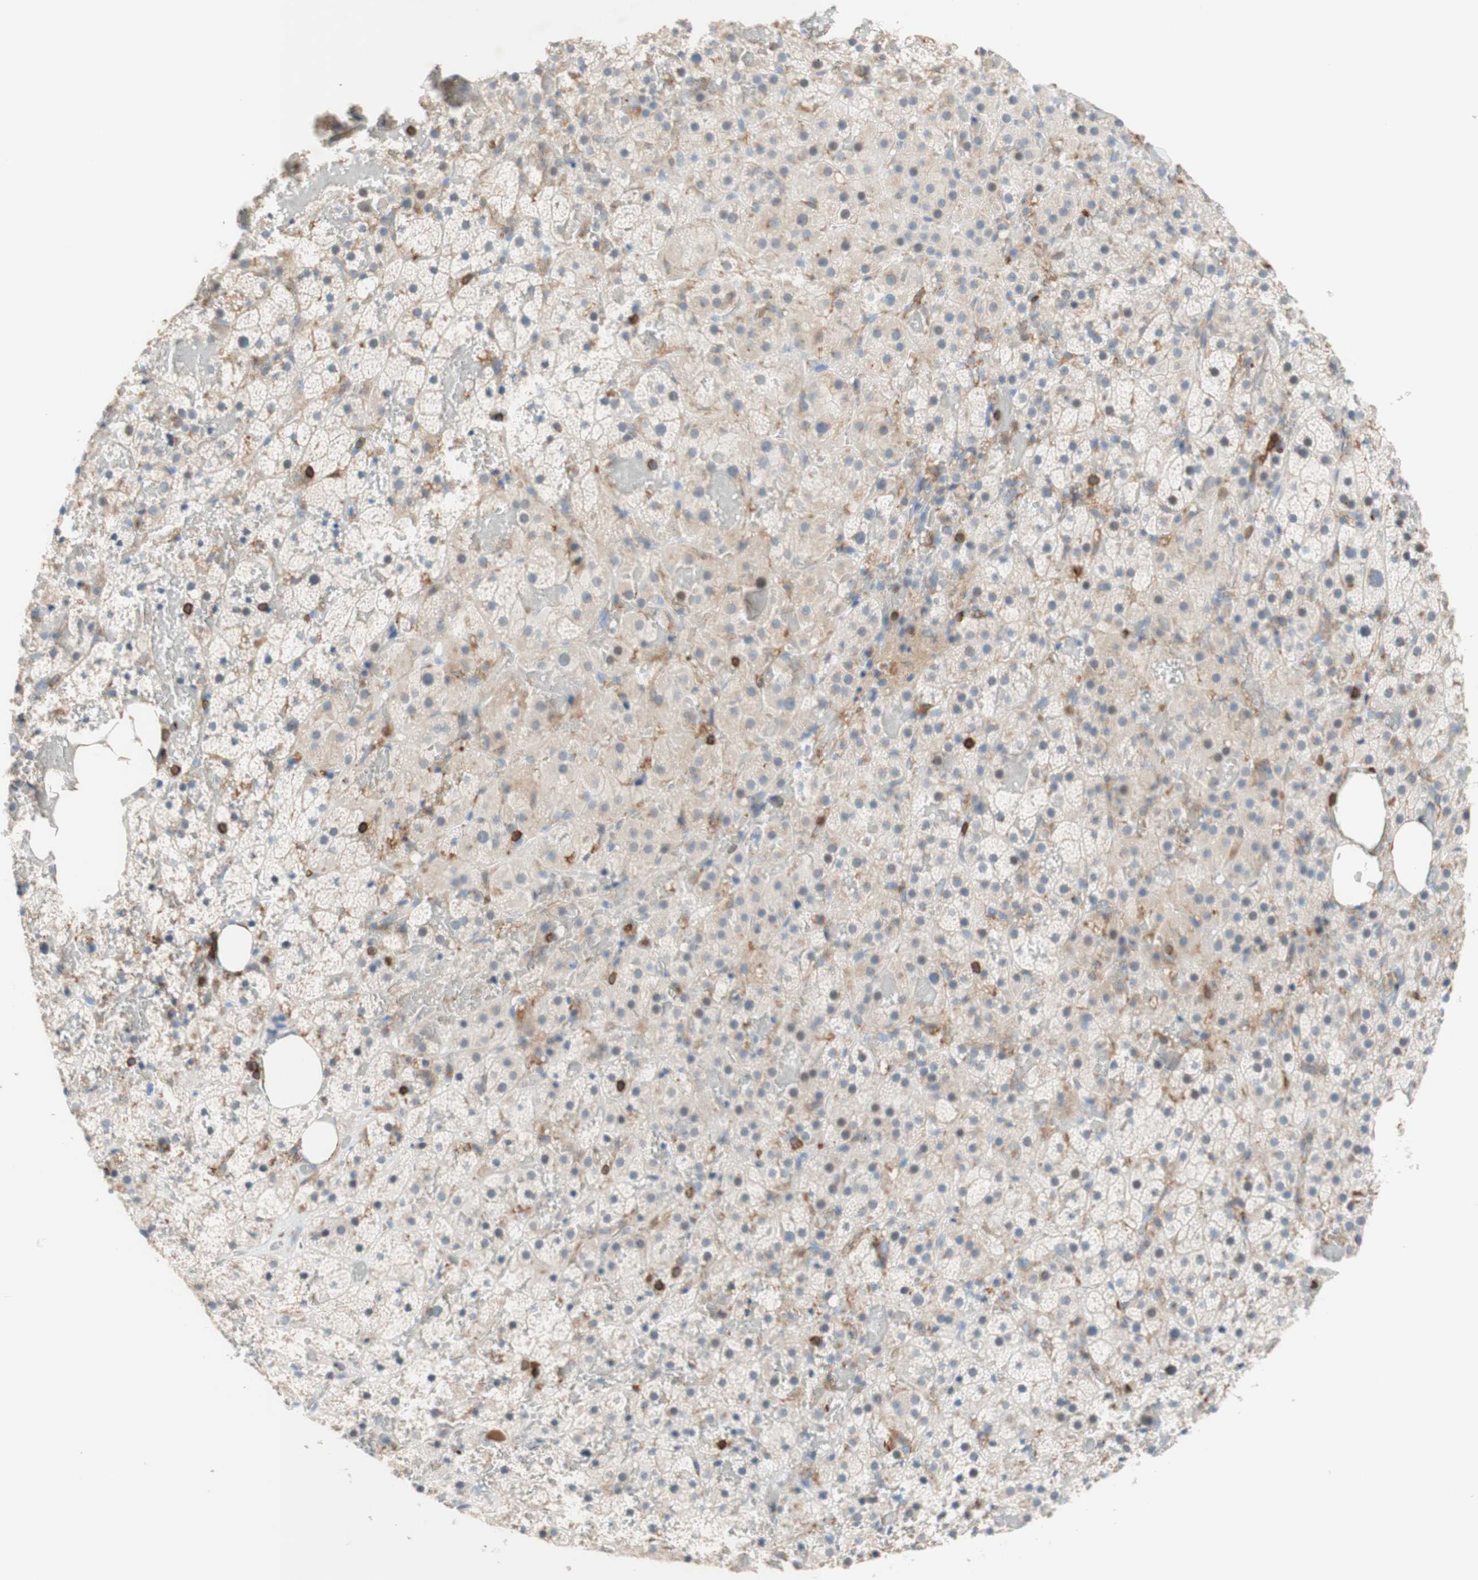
{"staining": {"intensity": "weak", "quantity": "25%-75%", "location": "cytoplasmic/membranous"}, "tissue": "adrenal gland", "cell_type": "Glandular cells", "image_type": "normal", "snomed": [{"axis": "morphology", "description": "Normal tissue, NOS"}, {"axis": "topography", "description": "Adrenal gland"}], "caption": "Immunohistochemical staining of benign human adrenal gland reveals weak cytoplasmic/membranous protein expression in approximately 25%-75% of glandular cells.", "gene": "SPINK6", "patient": {"sex": "female", "age": 59}}